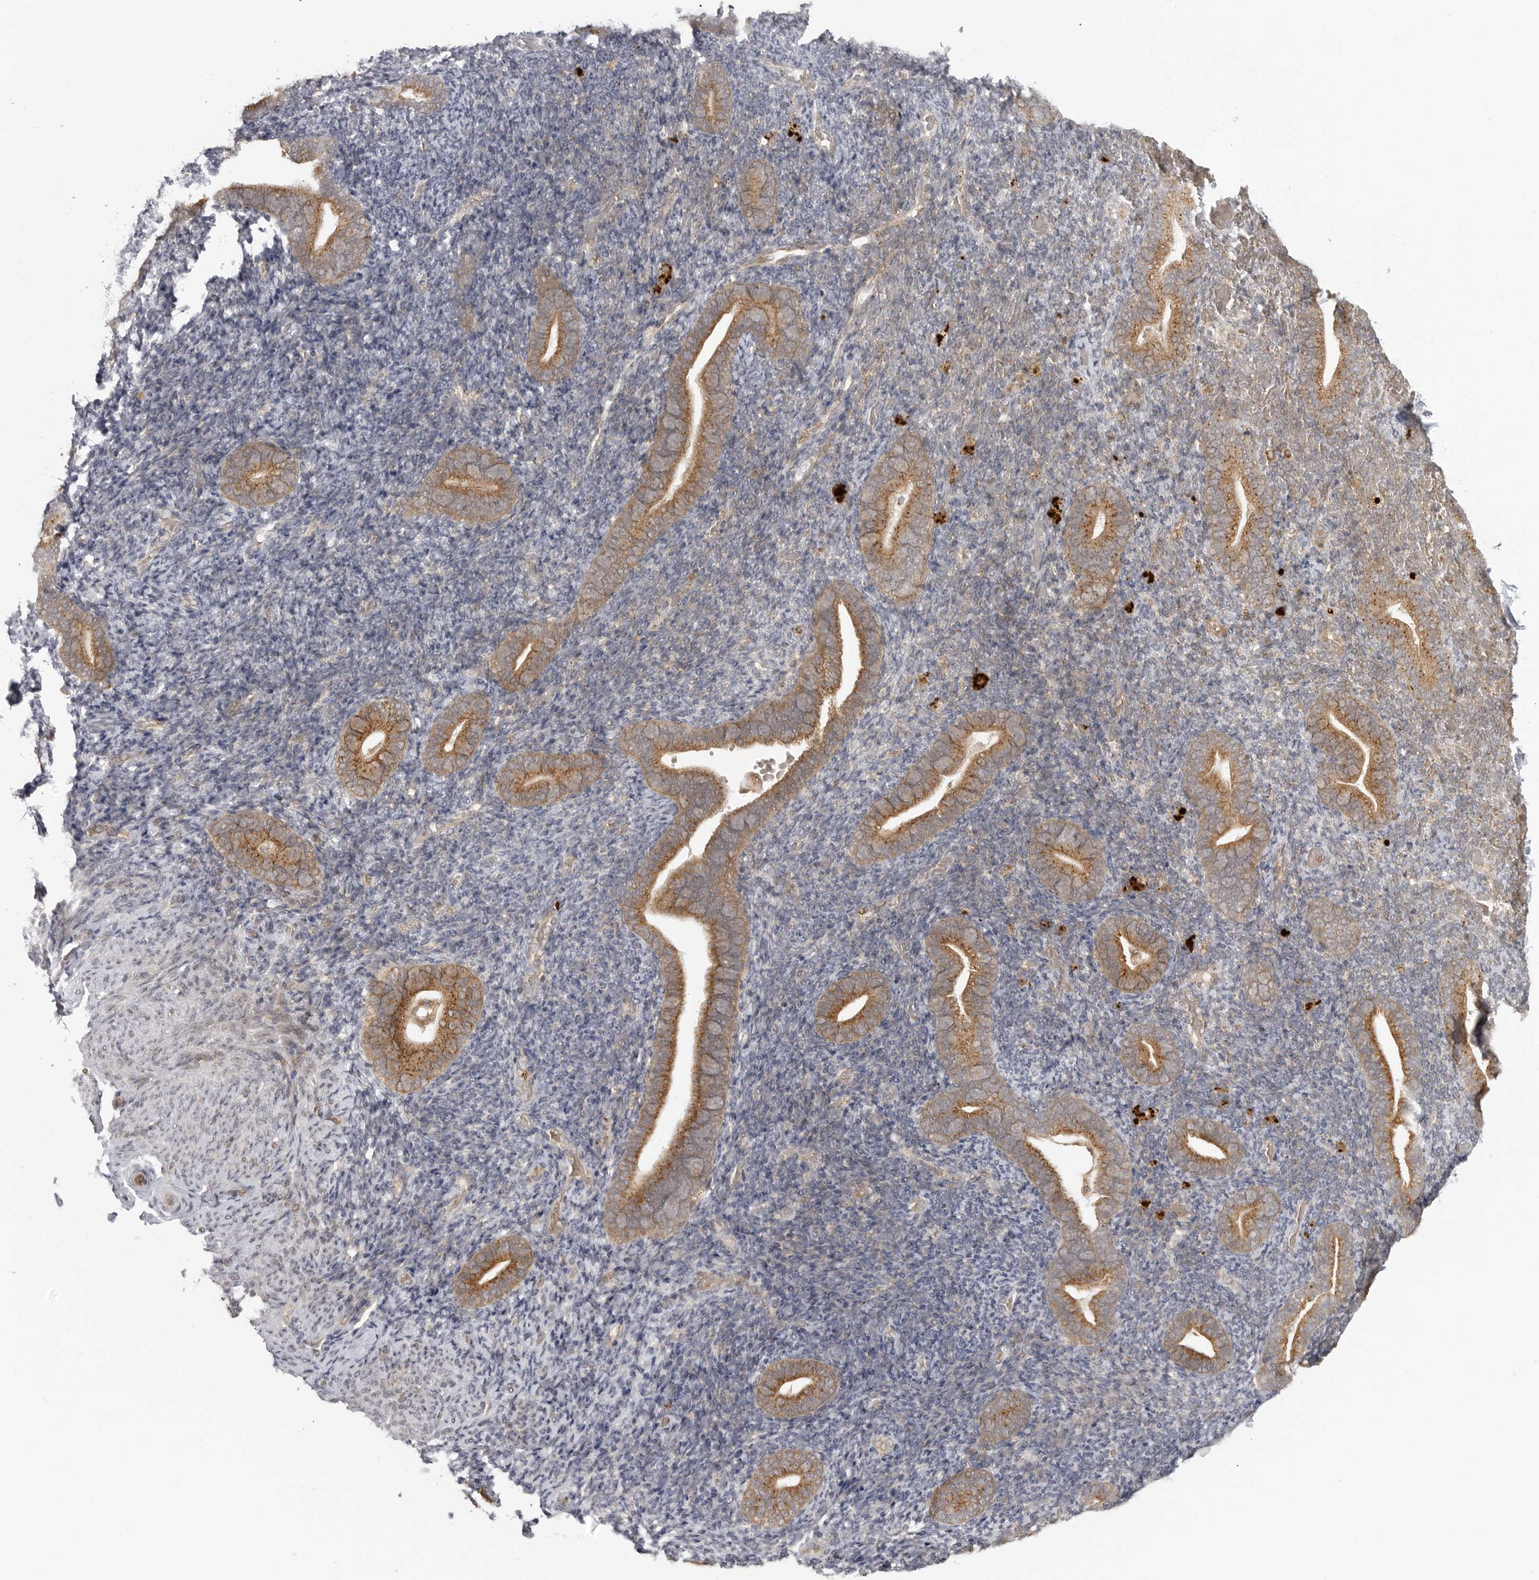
{"staining": {"intensity": "negative", "quantity": "none", "location": "none"}, "tissue": "endometrium", "cell_type": "Cells in endometrial stroma", "image_type": "normal", "snomed": [{"axis": "morphology", "description": "Normal tissue, NOS"}, {"axis": "topography", "description": "Endometrium"}], "caption": "Cells in endometrial stroma show no significant protein staining in unremarkable endometrium. (Brightfield microscopy of DAB immunohistochemistry (IHC) at high magnification).", "gene": "COPA", "patient": {"sex": "female", "age": 51}}